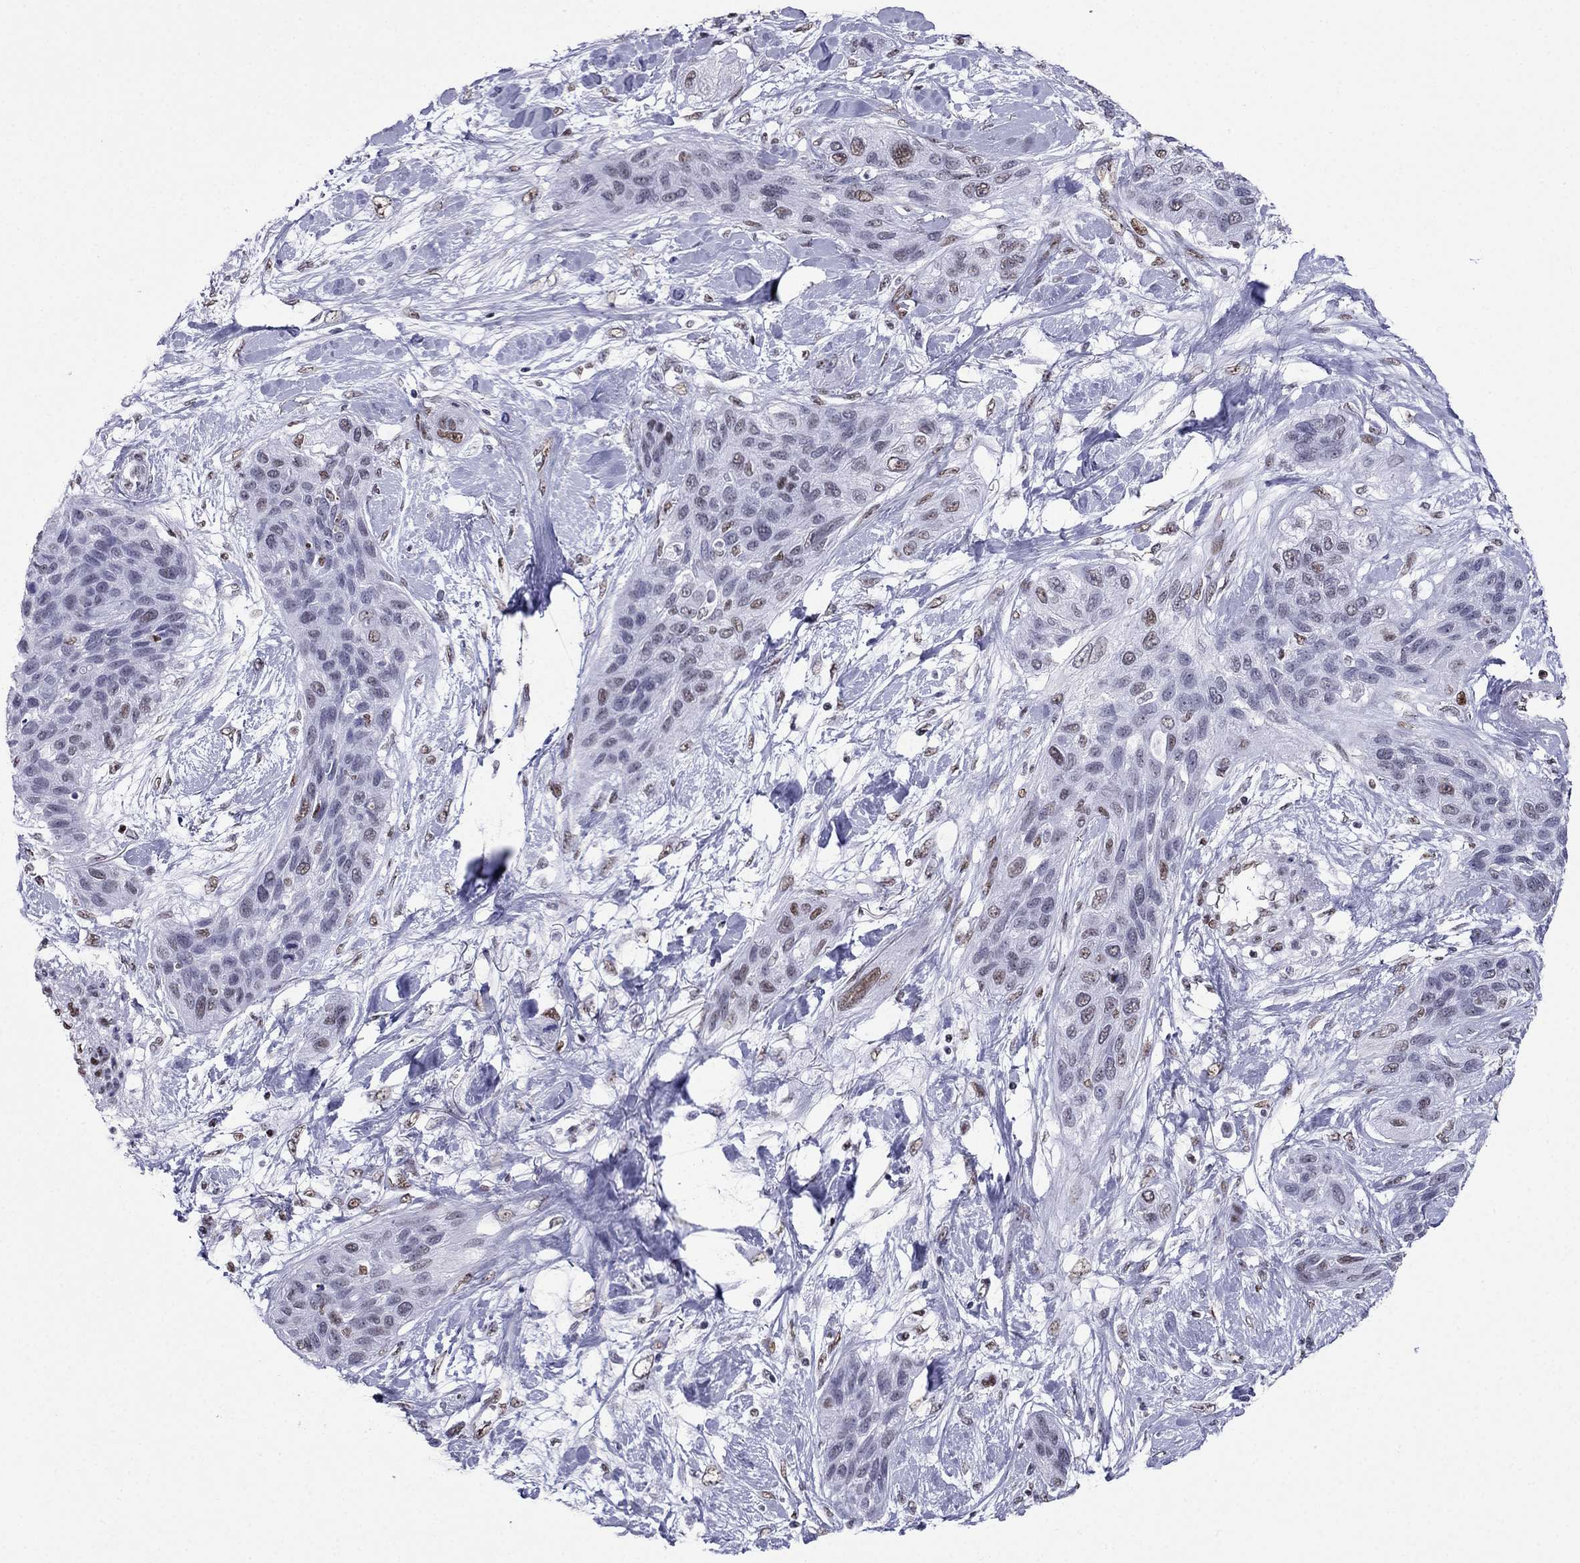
{"staining": {"intensity": "moderate", "quantity": "<25%", "location": "nuclear"}, "tissue": "lung cancer", "cell_type": "Tumor cells", "image_type": "cancer", "snomed": [{"axis": "morphology", "description": "Squamous cell carcinoma, NOS"}, {"axis": "topography", "description": "Lung"}], "caption": "Immunohistochemical staining of squamous cell carcinoma (lung) displays moderate nuclear protein positivity in approximately <25% of tumor cells. (IHC, brightfield microscopy, high magnification).", "gene": "PPM1G", "patient": {"sex": "female", "age": 70}}